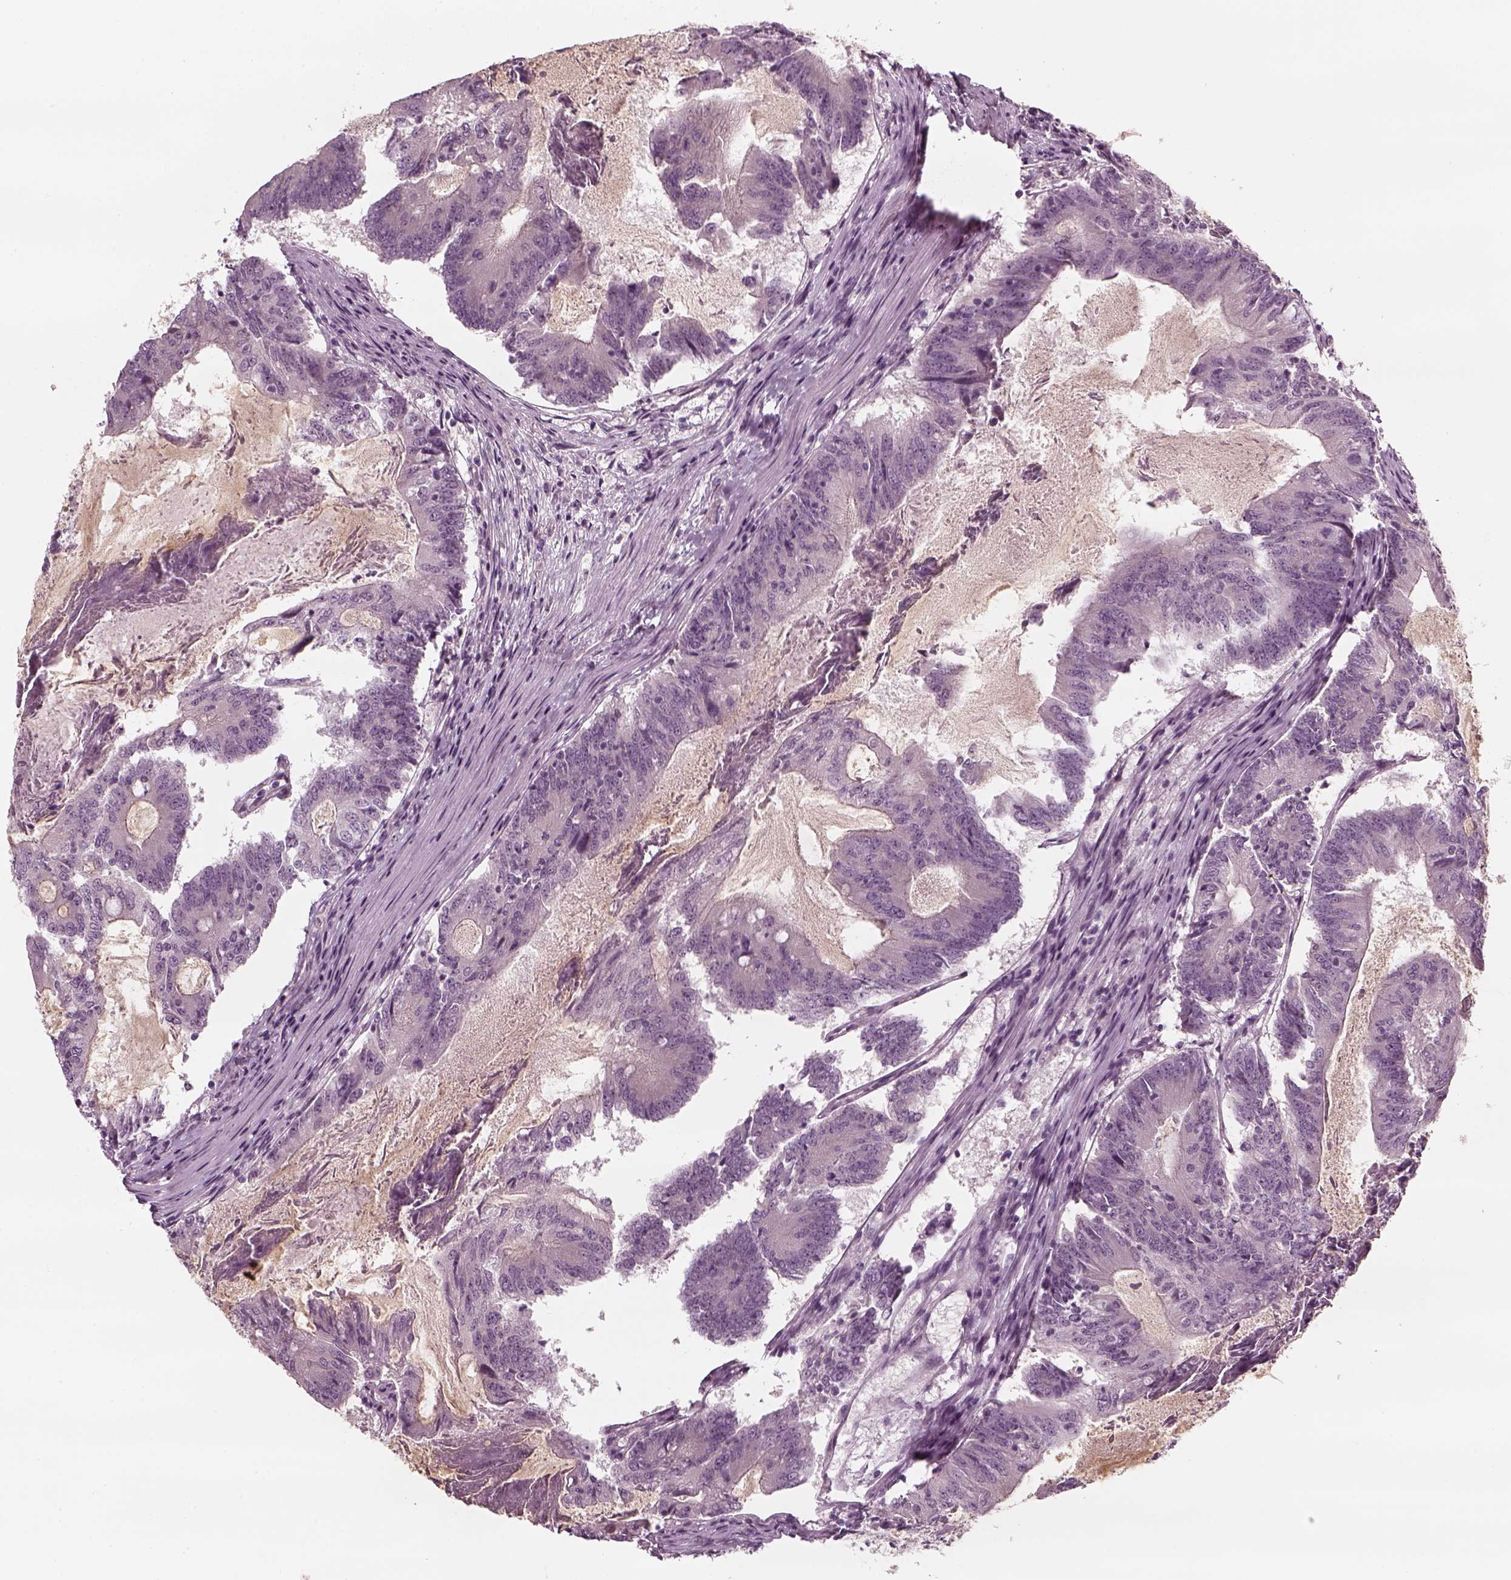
{"staining": {"intensity": "negative", "quantity": "none", "location": "none"}, "tissue": "colorectal cancer", "cell_type": "Tumor cells", "image_type": "cancer", "snomed": [{"axis": "morphology", "description": "Adenocarcinoma, NOS"}, {"axis": "topography", "description": "Colon"}], "caption": "The immunohistochemistry (IHC) photomicrograph has no significant expression in tumor cells of colorectal adenocarcinoma tissue.", "gene": "PNMT", "patient": {"sex": "female", "age": 70}}